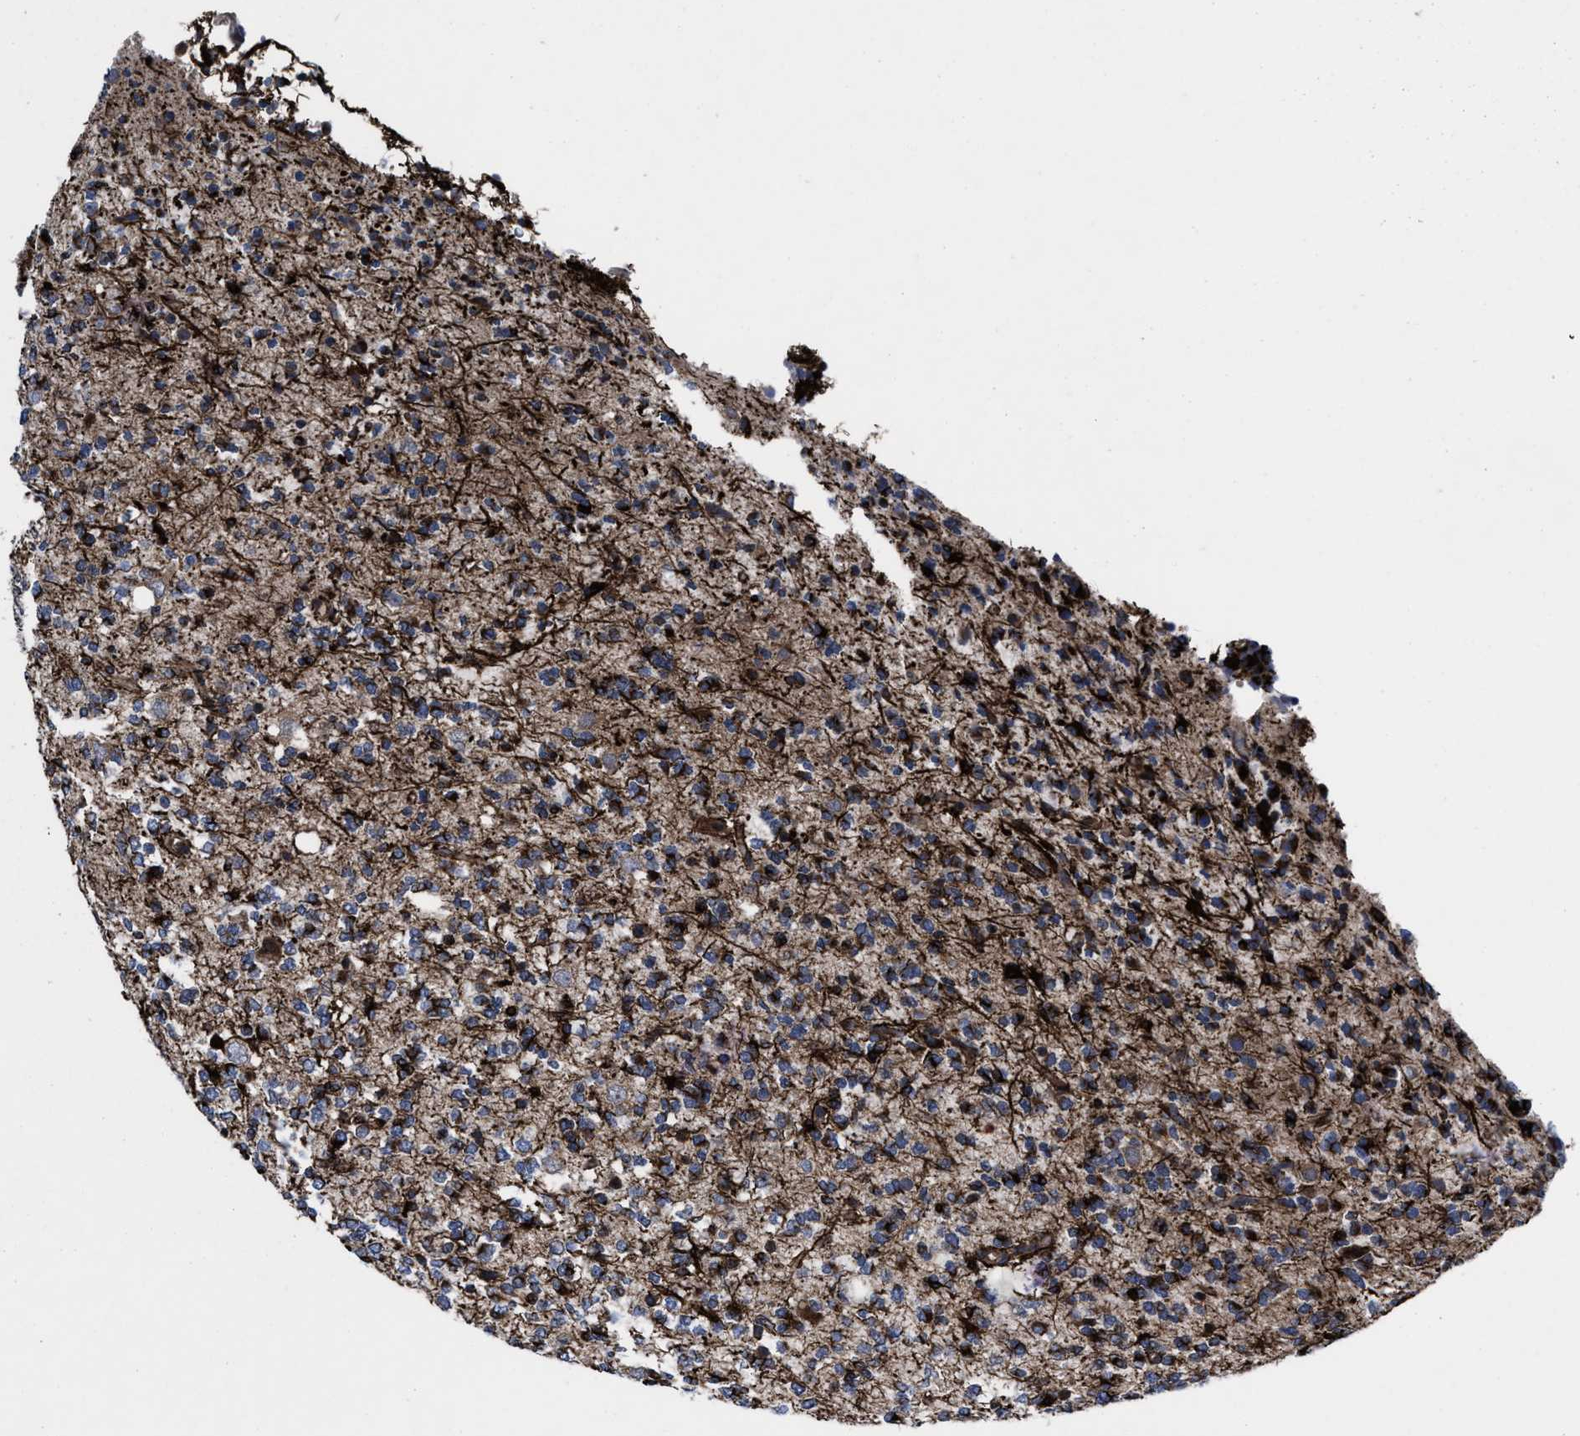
{"staining": {"intensity": "moderate", "quantity": "25%-75%", "location": "cytoplasmic/membranous"}, "tissue": "glioma", "cell_type": "Tumor cells", "image_type": "cancer", "snomed": [{"axis": "morphology", "description": "Glioma, malignant, Low grade"}, {"axis": "topography", "description": "Brain"}], "caption": "About 25%-75% of tumor cells in human glioma display moderate cytoplasmic/membranous protein positivity as visualized by brown immunohistochemical staining.", "gene": "MRPL50", "patient": {"sex": "male", "age": 38}}